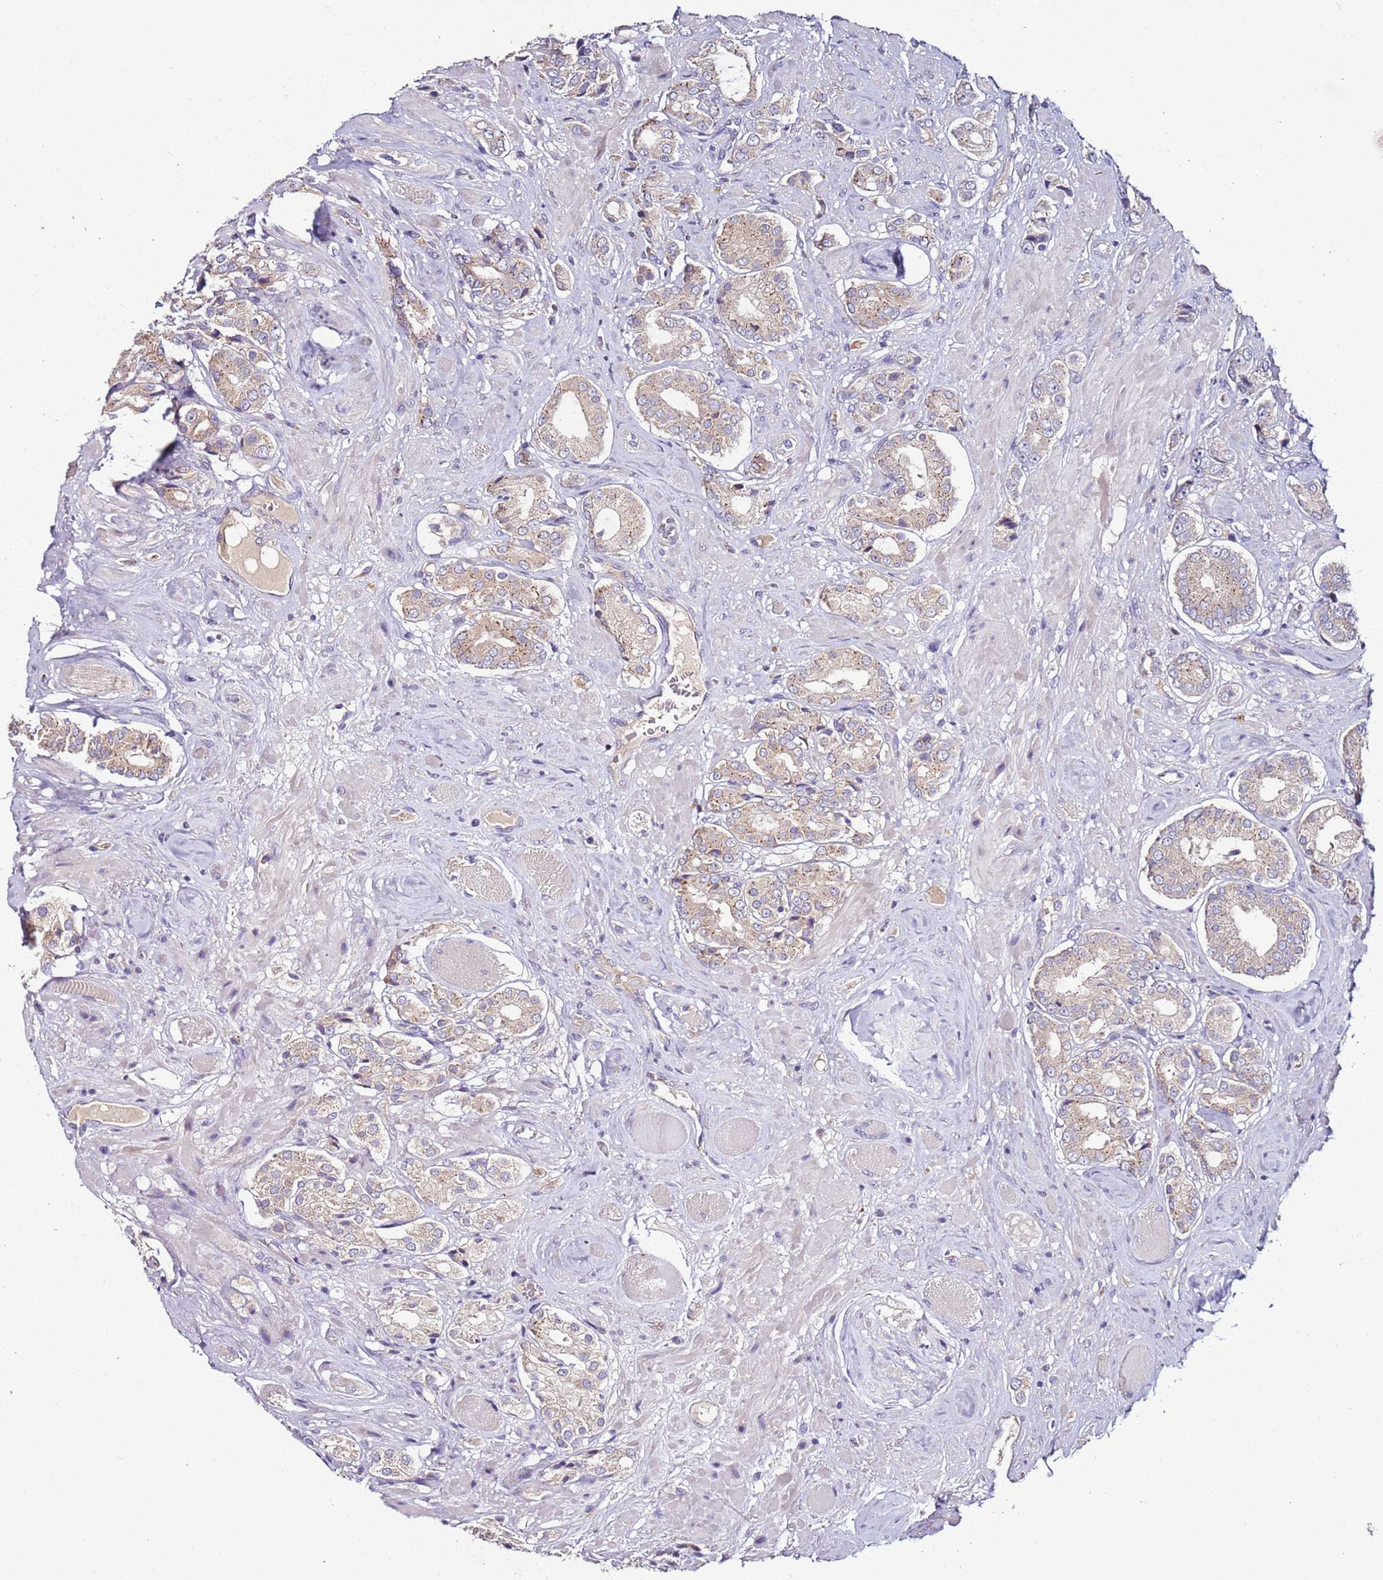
{"staining": {"intensity": "weak", "quantity": ">75%", "location": "cytoplasmic/membranous"}, "tissue": "prostate cancer", "cell_type": "Tumor cells", "image_type": "cancer", "snomed": [{"axis": "morphology", "description": "Adenocarcinoma, High grade"}, {"axis": "topography", "description": "Prostate and seminal vesicle, NOS"}], "caption": "Prostate adenocarcinoma (high-grade) stained for a protein reveals weak cytoplasmic/membranous positivity in tumor cells. The protein is shown in brown color, while the nuclei are stained blue.", "gene": "FAM20A", "patient": {"sex": "male", "age": 64}}